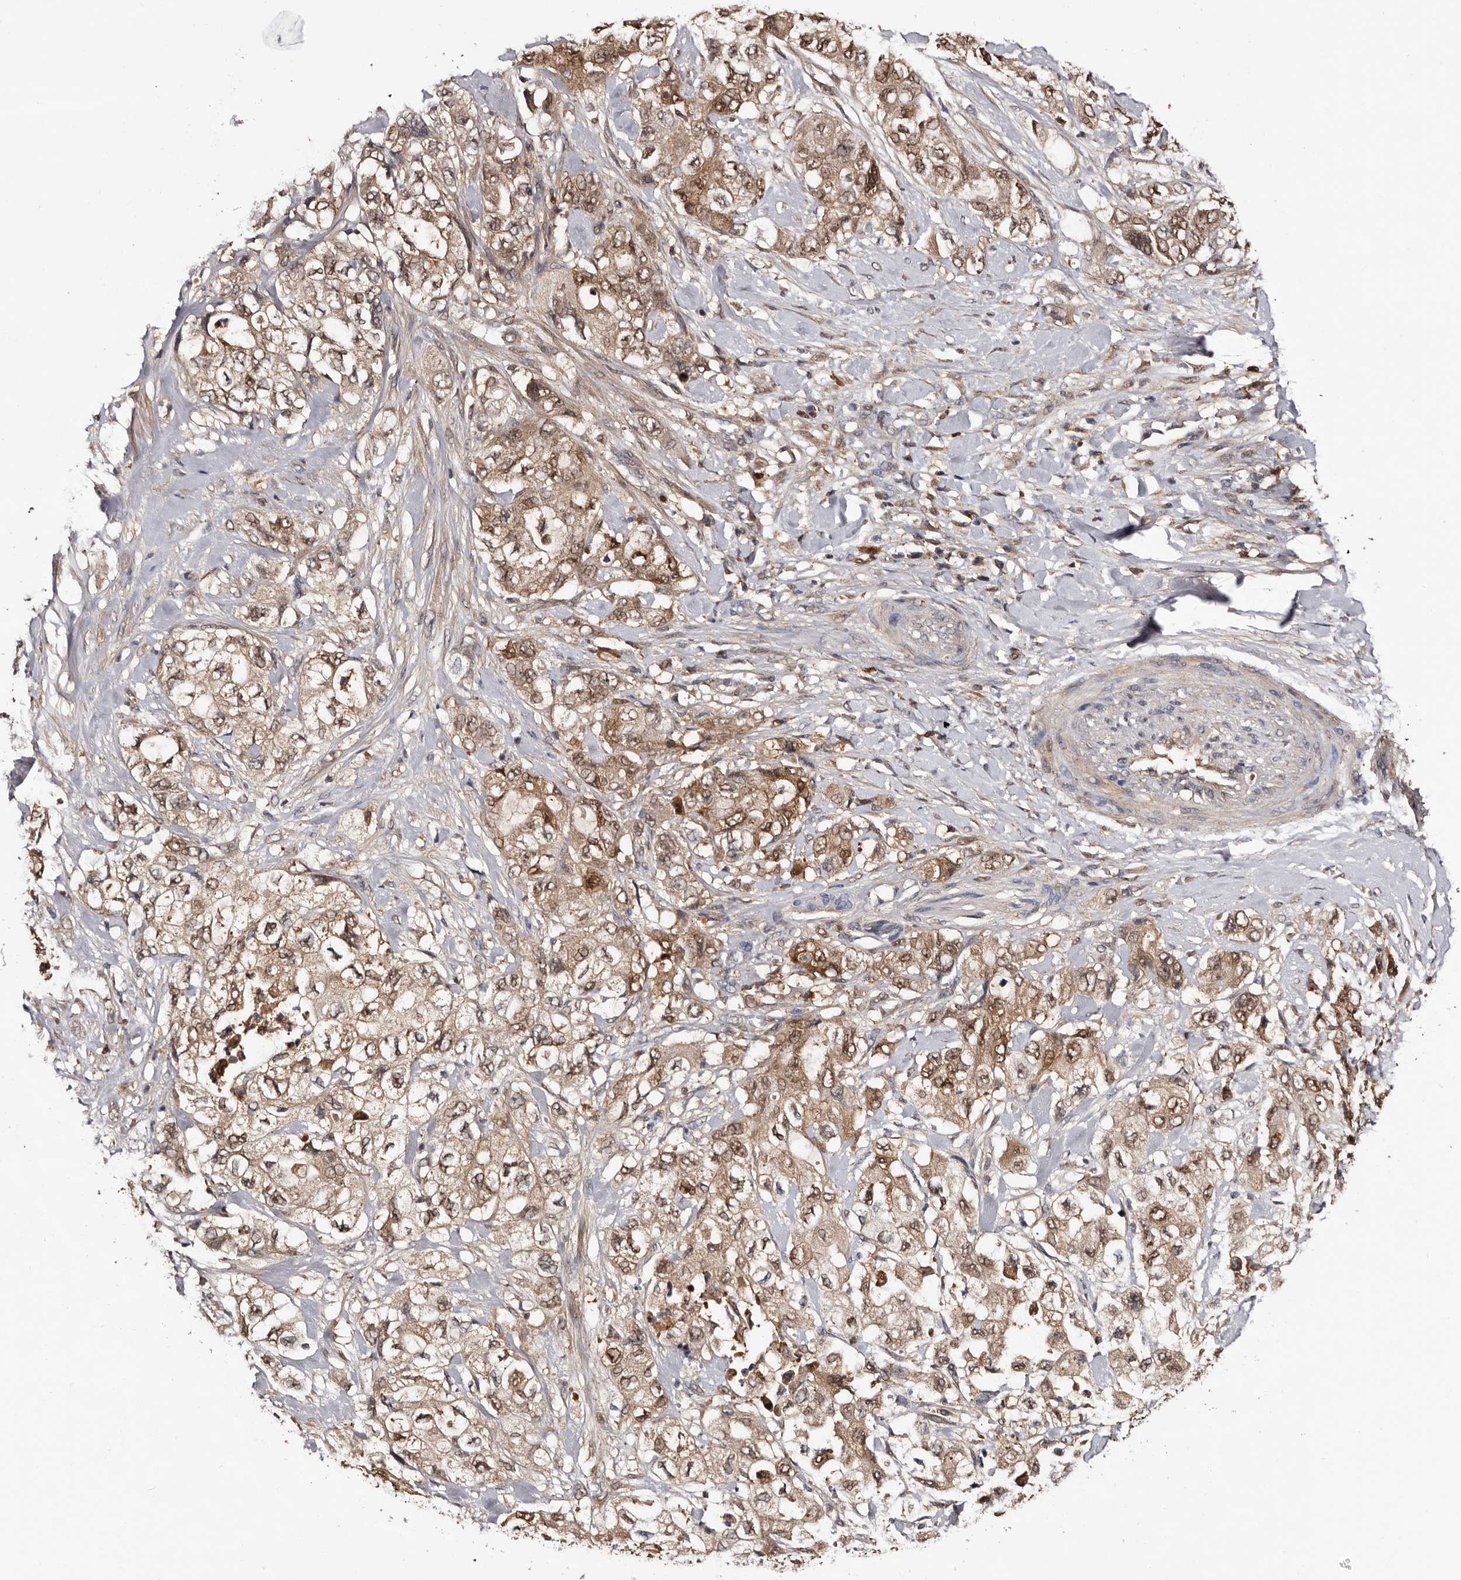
{"staining": {"intensity": "moderate", "quantity": ">75%", "location": "cytoplasmic/membranous,nuclear"}, "tissue": "pancreatic cancer", "cell_type": "Tumor cells", "image_type": "cancer", "snomed": [{"axis": "morphology", "description": "Adenocarcinoma, NOS"}, {"axis": "topography", "description": "Pancreas"}], "caption": "Immunohistochemistry (DAB (3,3'-diaminobenzidine)) staining of pancreatic cancer (adenocarcinoma) displays moderate cytoplasmic/membranous and nuclear protein staining in approximately >75% of tumor cells. Using DAB (brown) and hematoxylin (blue) stains, captured at high magnification using brightfield microscopy.", "gene": "DNPH1", "patient": {"sex": "female", "age": 73}}